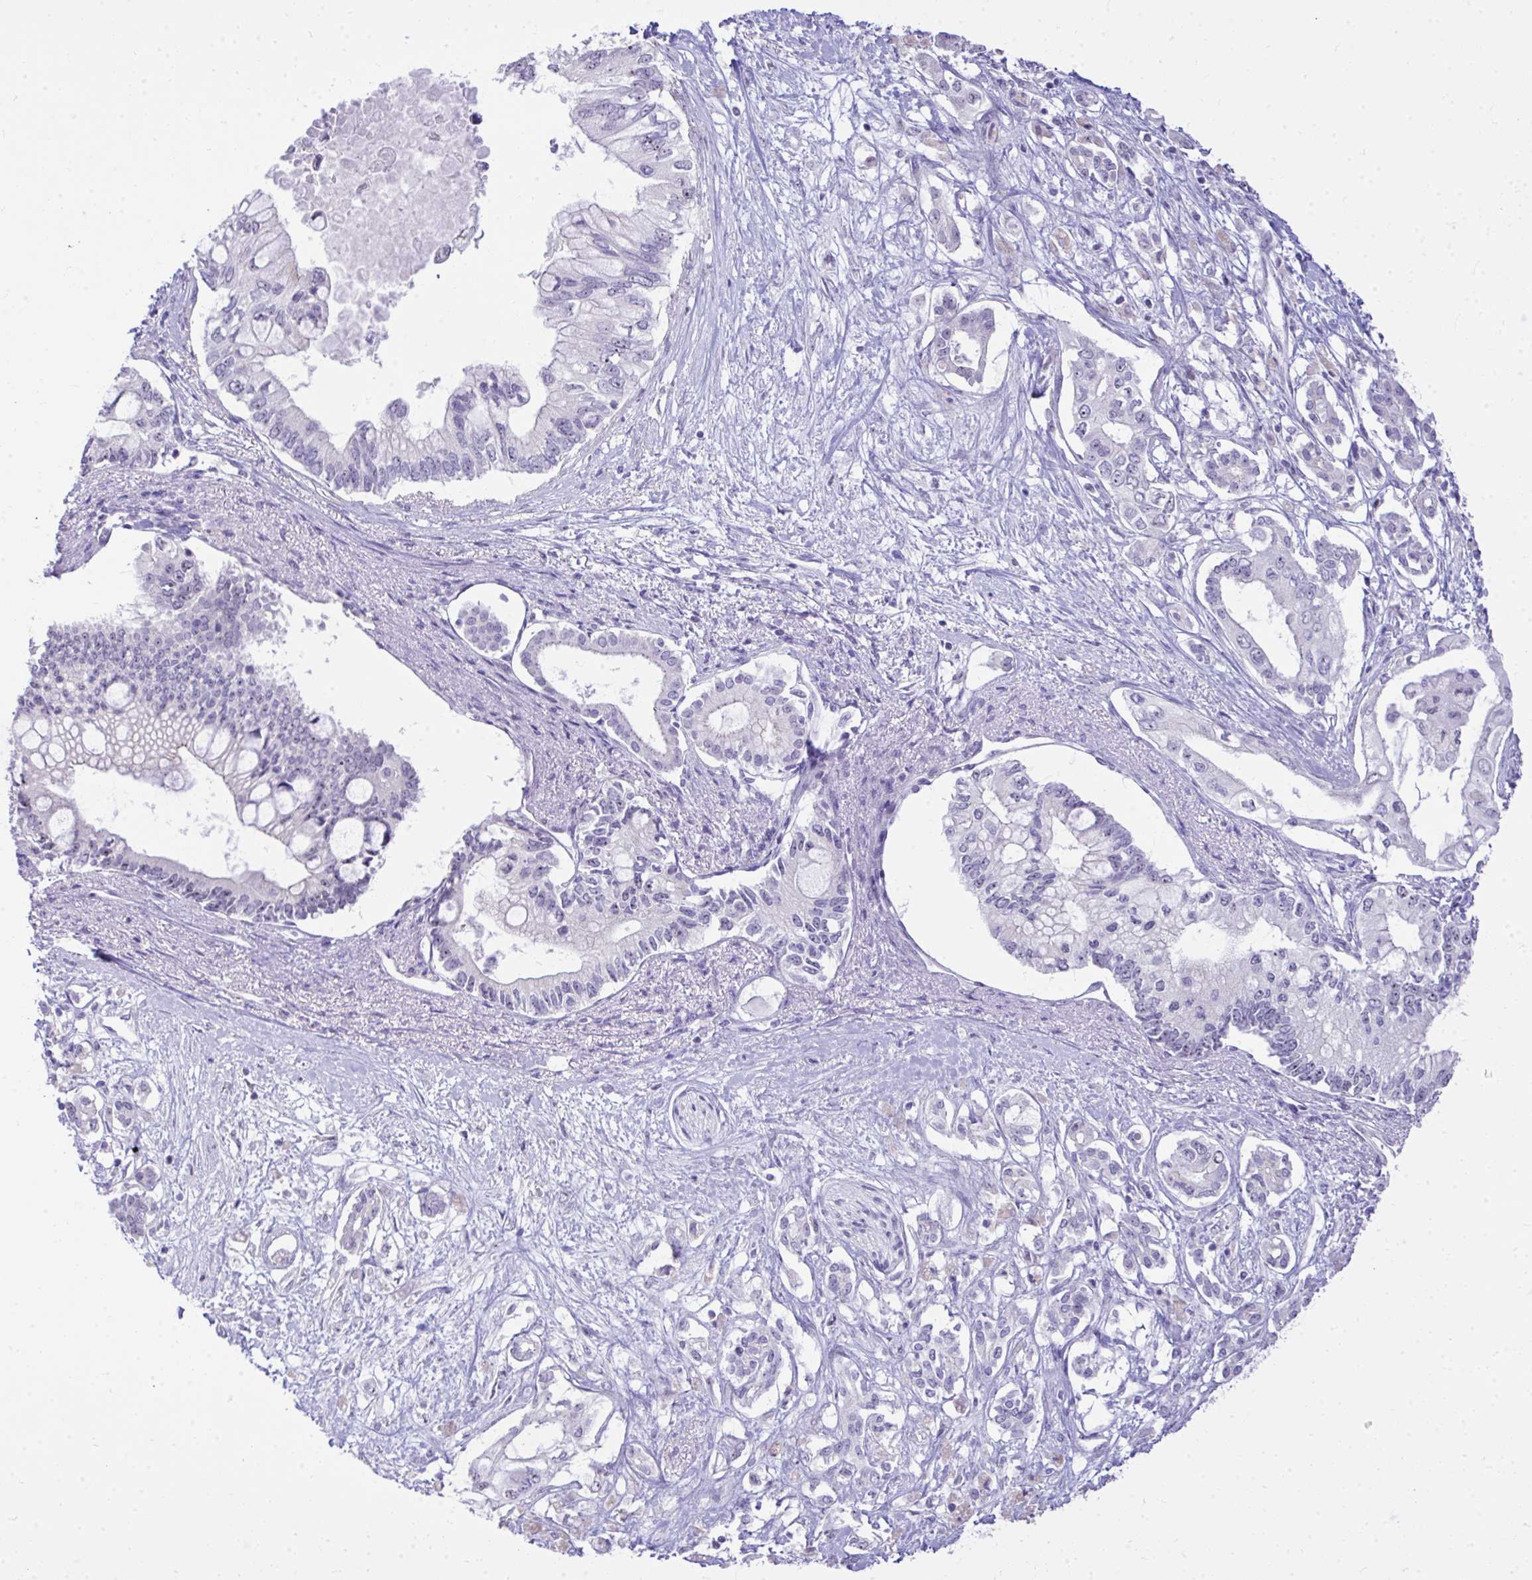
{"staining": {"intensity": "negative", "quantity": "none", "location": "none"}, "tissue": "pancreatic cancer", "cell_type": "Tumor cells", "image_type": "cancer", "snomed": [{"axis": "morphology", "description": "Adenocarcinoma, NOS"}, {"axis": "topography", "description": "Pancreas"}], "caption": "Immunohistochemical staining of pancreatic adenocarcinoma displays no significant positivity in tumor cells.", "gene": "EID3", "patient": {"sex": "female", "age": 63}}